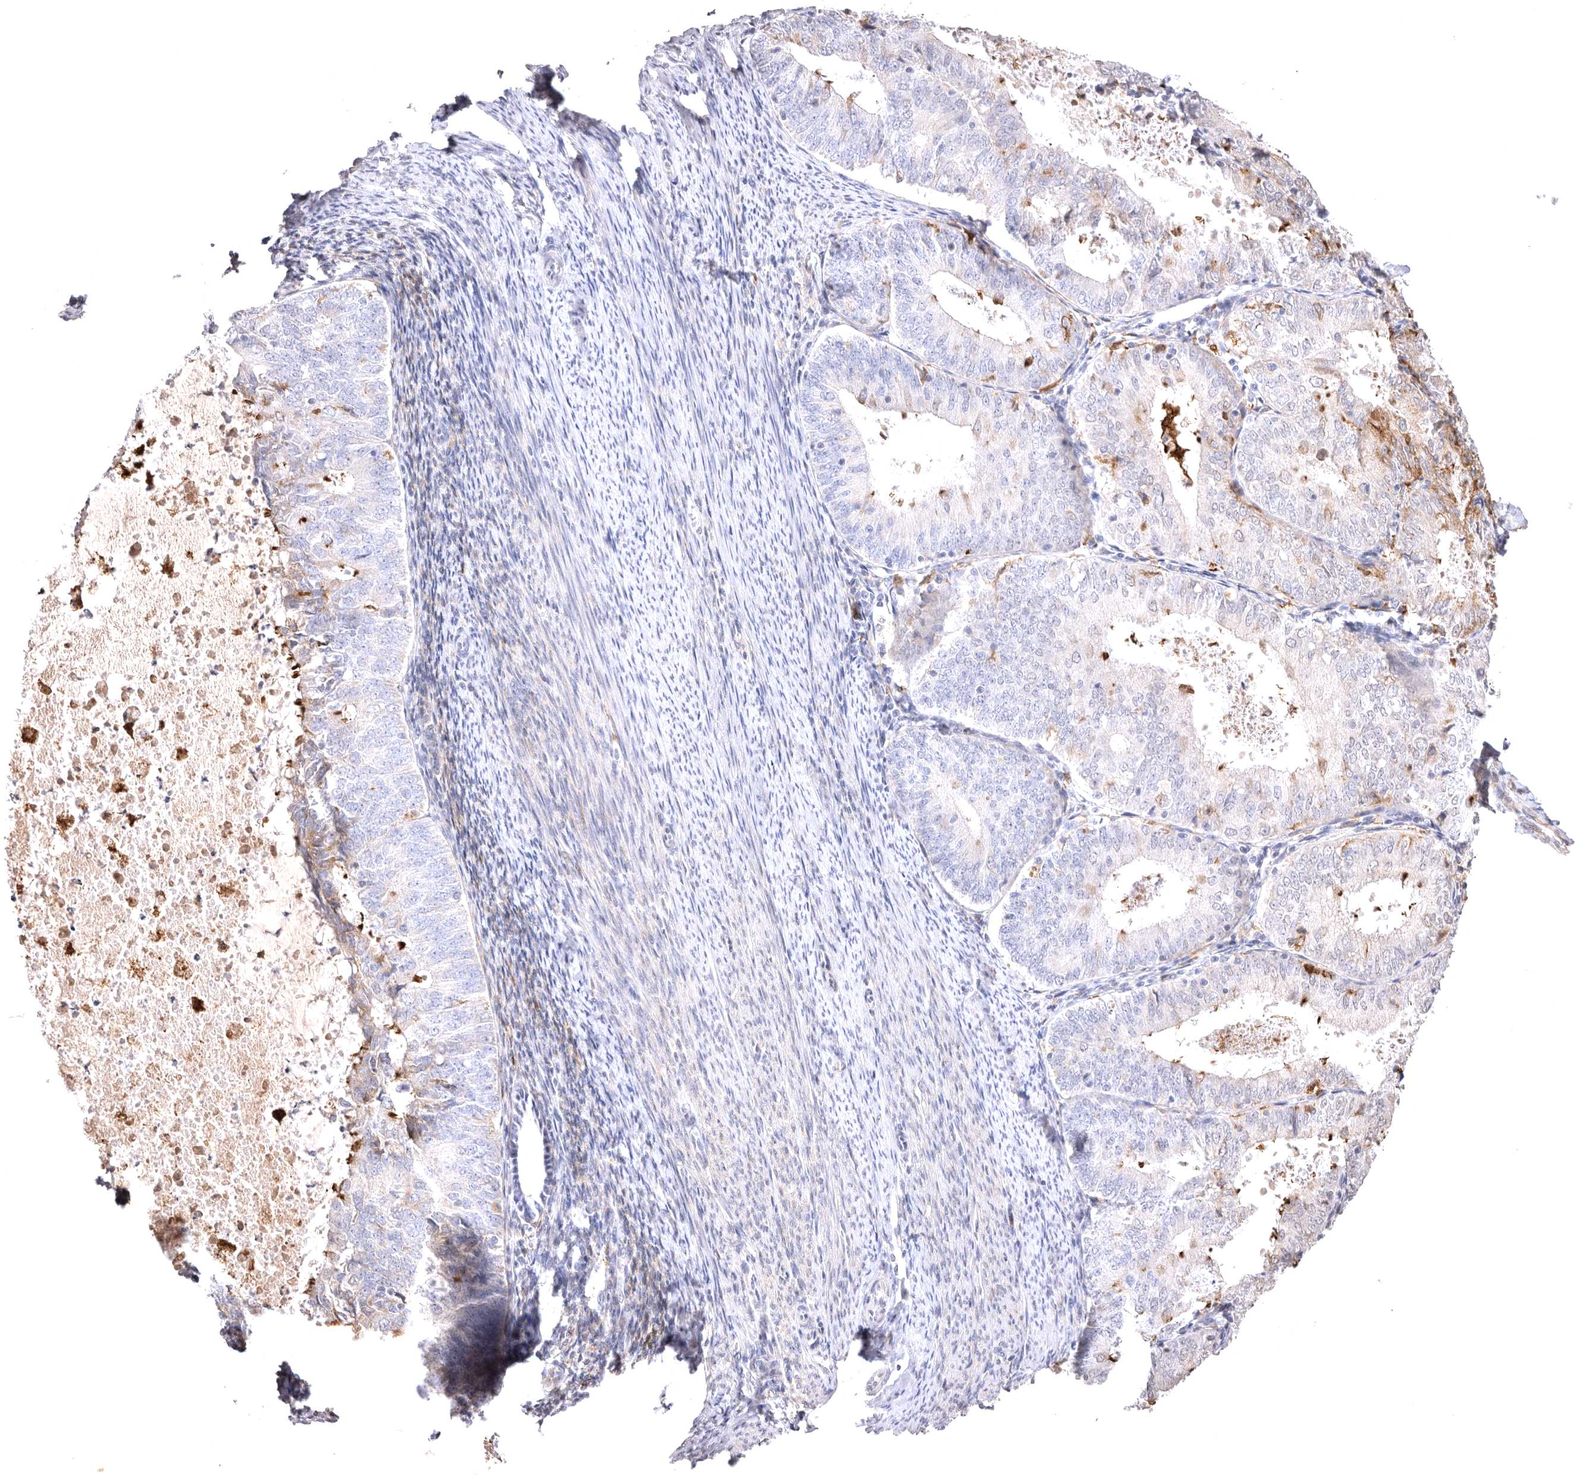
{"staining": {"intensity": "moderate", "quantity": "<25%", "location": "cytoplasmic/membranous"}, "tissue": "endometrial cancer", "cell_type": "Tumor cells", "image_type": "cancer", "snomed": [{"axis": "morphology", "description": "Adenocarcinoma, NOS"}, {"axis": "topography", "description": "Endometrium"}], "caption": "A photomicrograph of human endometrial adenocarcinoma stained for a protein displays moderate cytoplasmic/membranous brown staining in tumor cells.", "gene": "VPS45", "patient": {"sex": "female", "age": 57}}